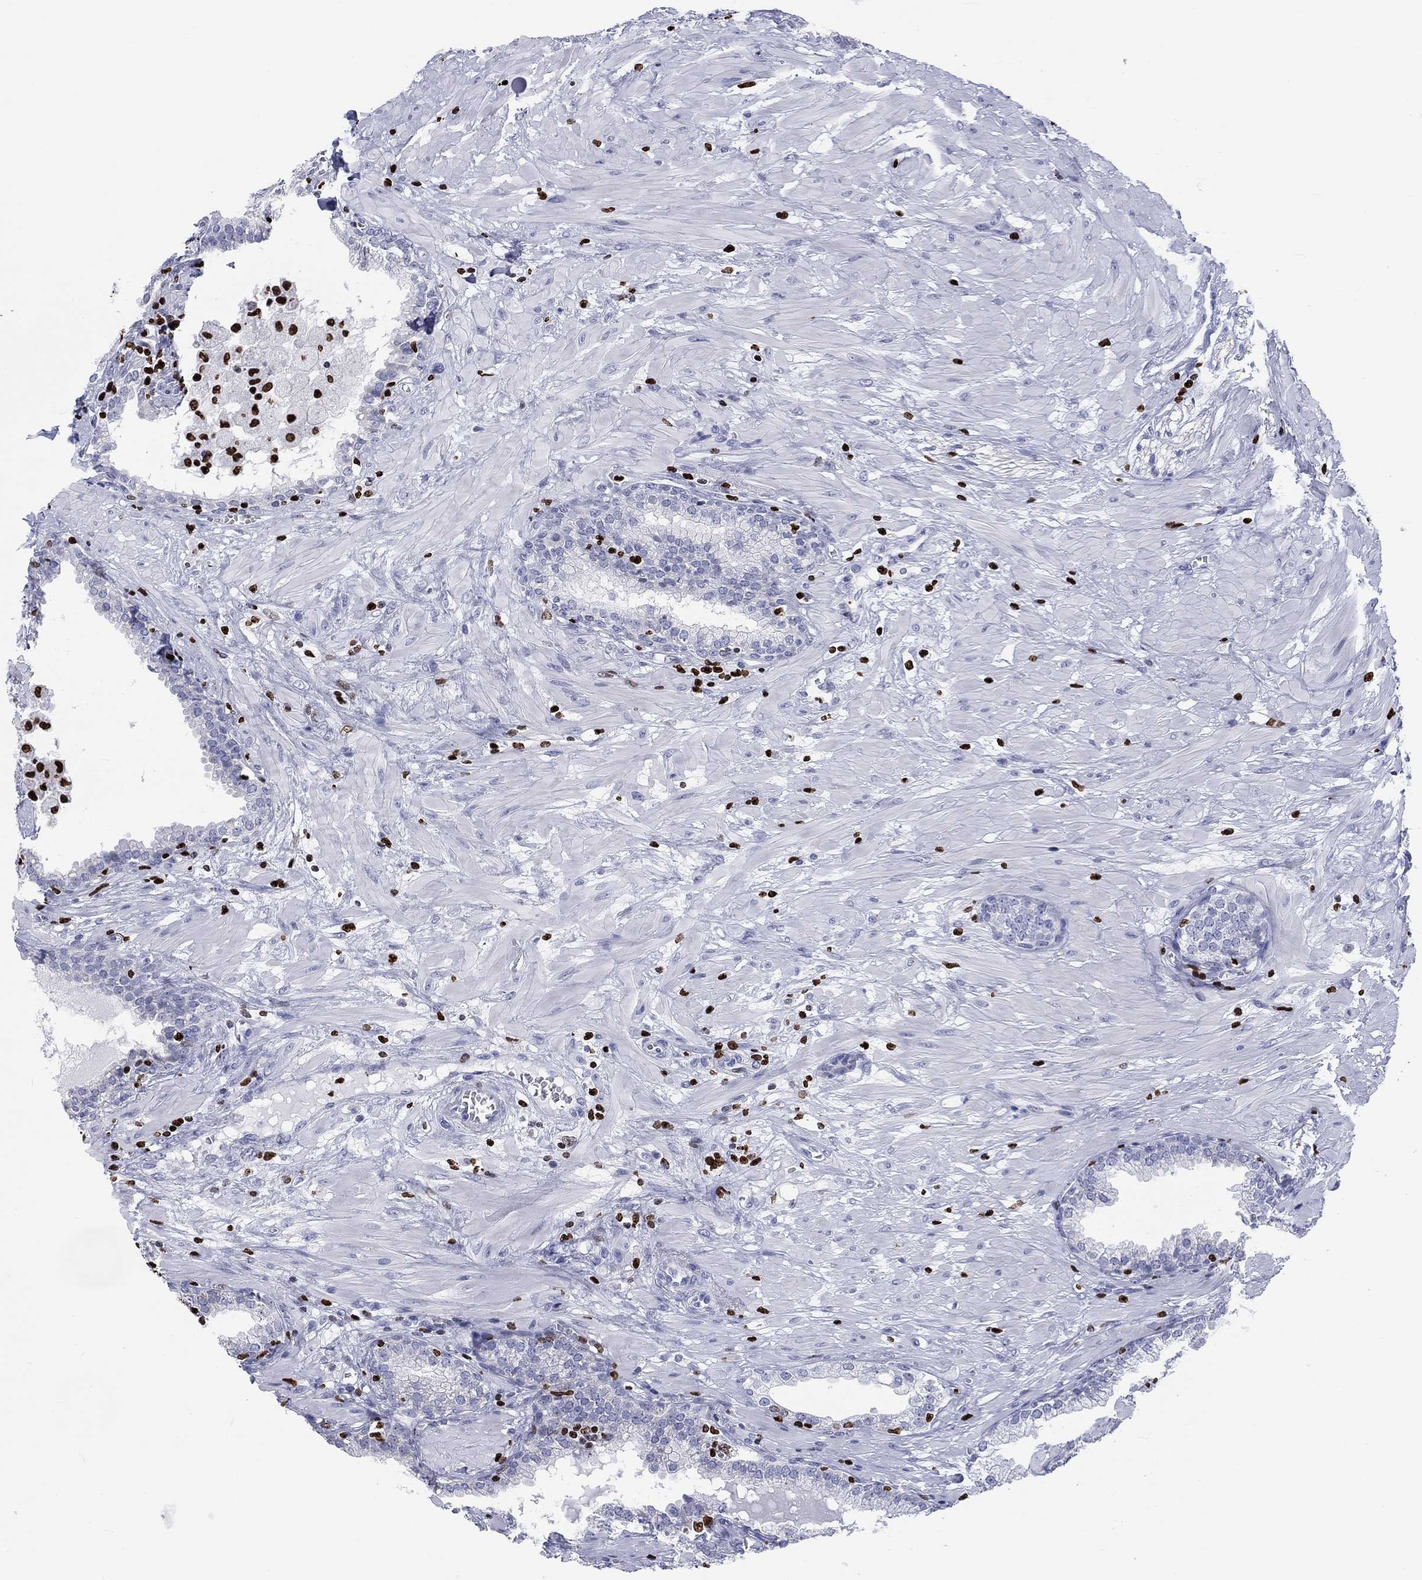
{"staining": {"intensity": "negative", "quantity": "none", "location": "none"}, "tissue": "prostate", "cell_type": "Glandular cells", "image_type": "normal", "snomed": [{"axis": "morphology", "description": "Normal tissue, NOS"}, {"axis": "topography", "description": "Prostate"}], "caption": "IHC of unremarkable prostate exhibits no expression in glandular cells.", "gene": "H1", "patient": {"sex": "male", "age": 64}}